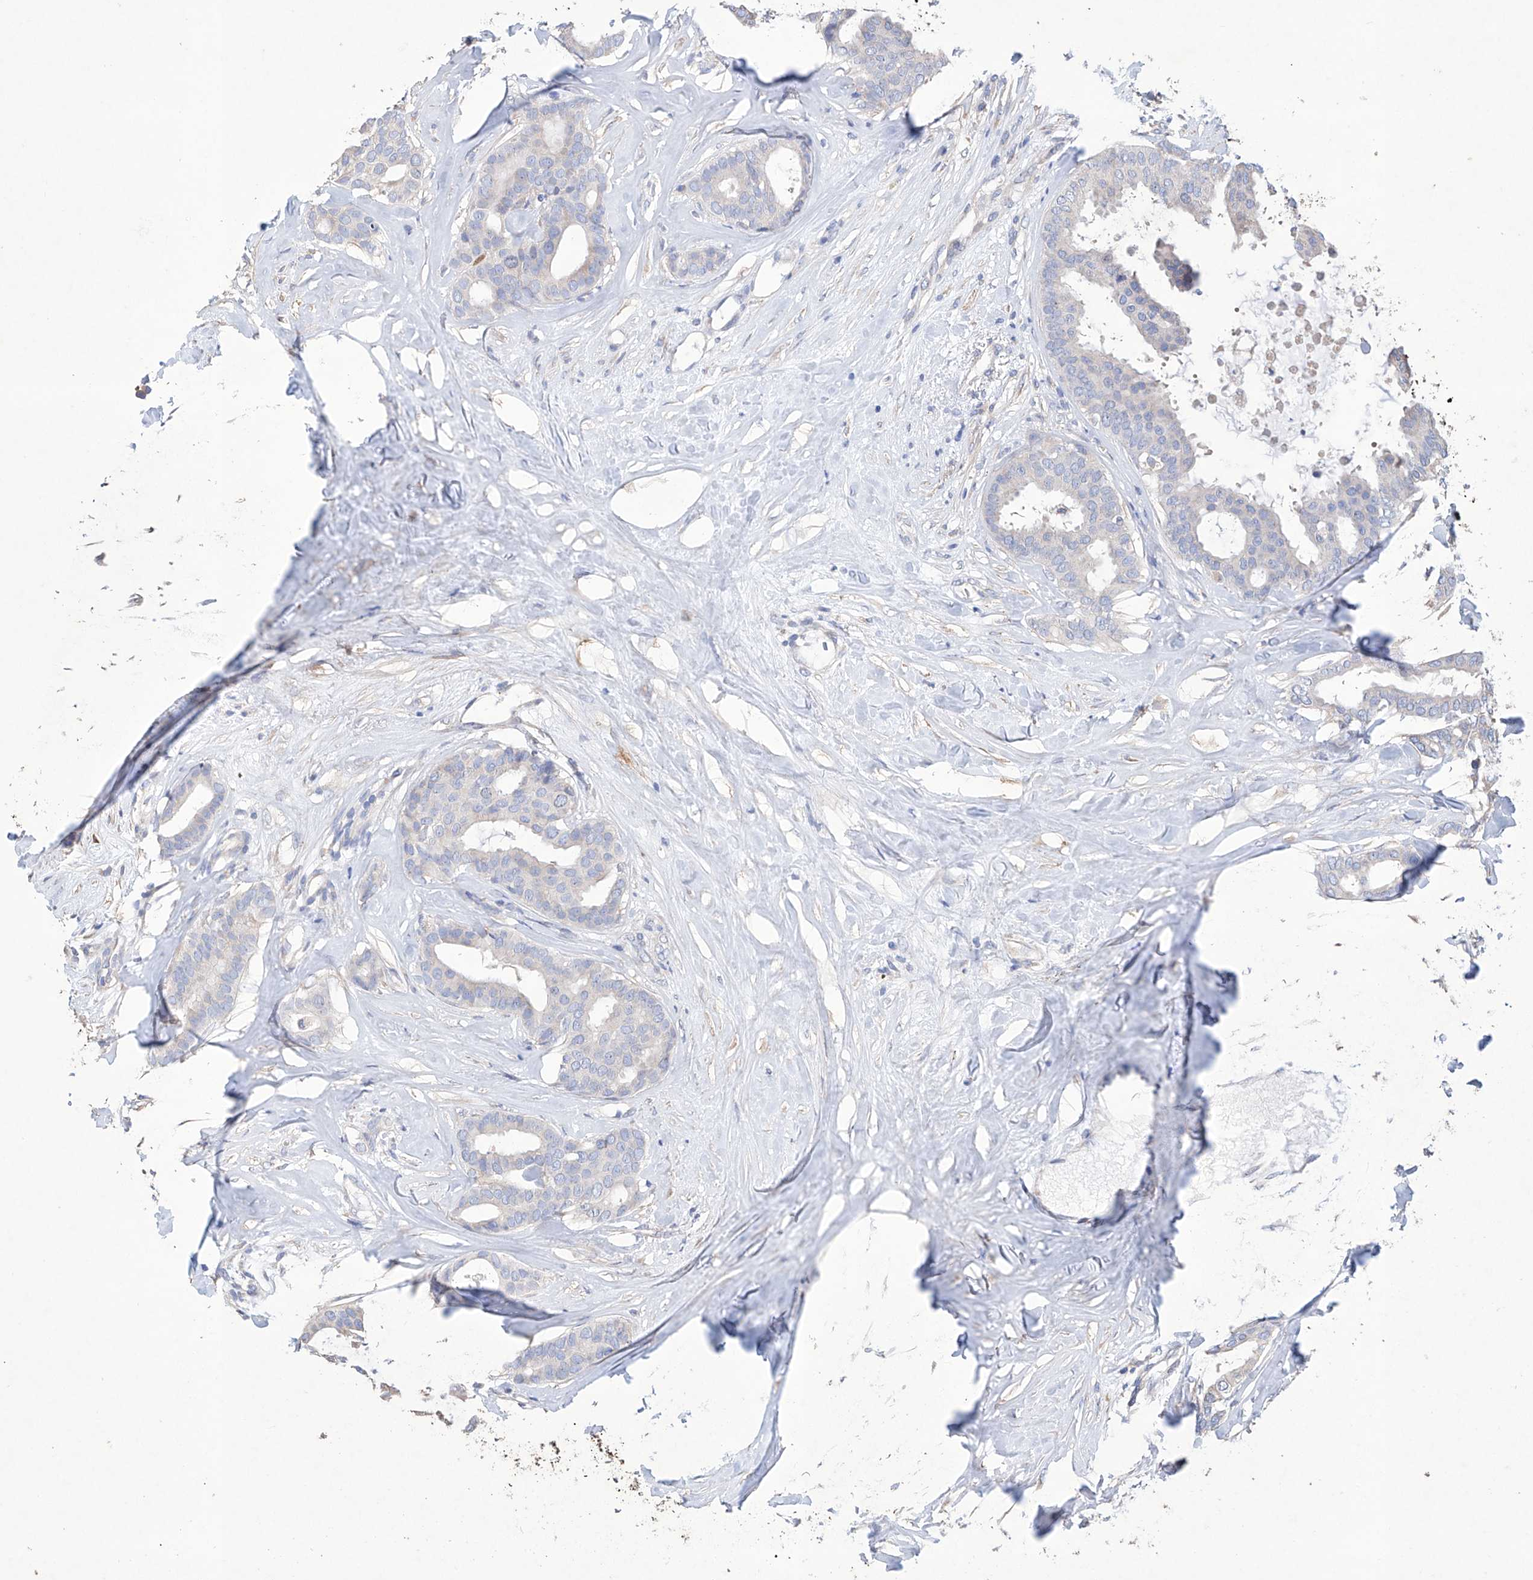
{"staining": {"intensity": "negative", "quantity": "none", "location": "none"}, "tissue": "breast cancer", "cell_type": "Tumor cells", "image_type": "cancer", "snomed": [{"axis": "morphology", "description": "Duct carcinoma"}, {"axis": "topography", "description": "Breast"}], "caption": "The immunohistochemistry (IHC) photomicrograph has no significant staining in tumor cells of breast infiltrating ductal carcinoma tissue.", "gene": "AFG1L", "patient": {"sex": "female", "age": 75}}